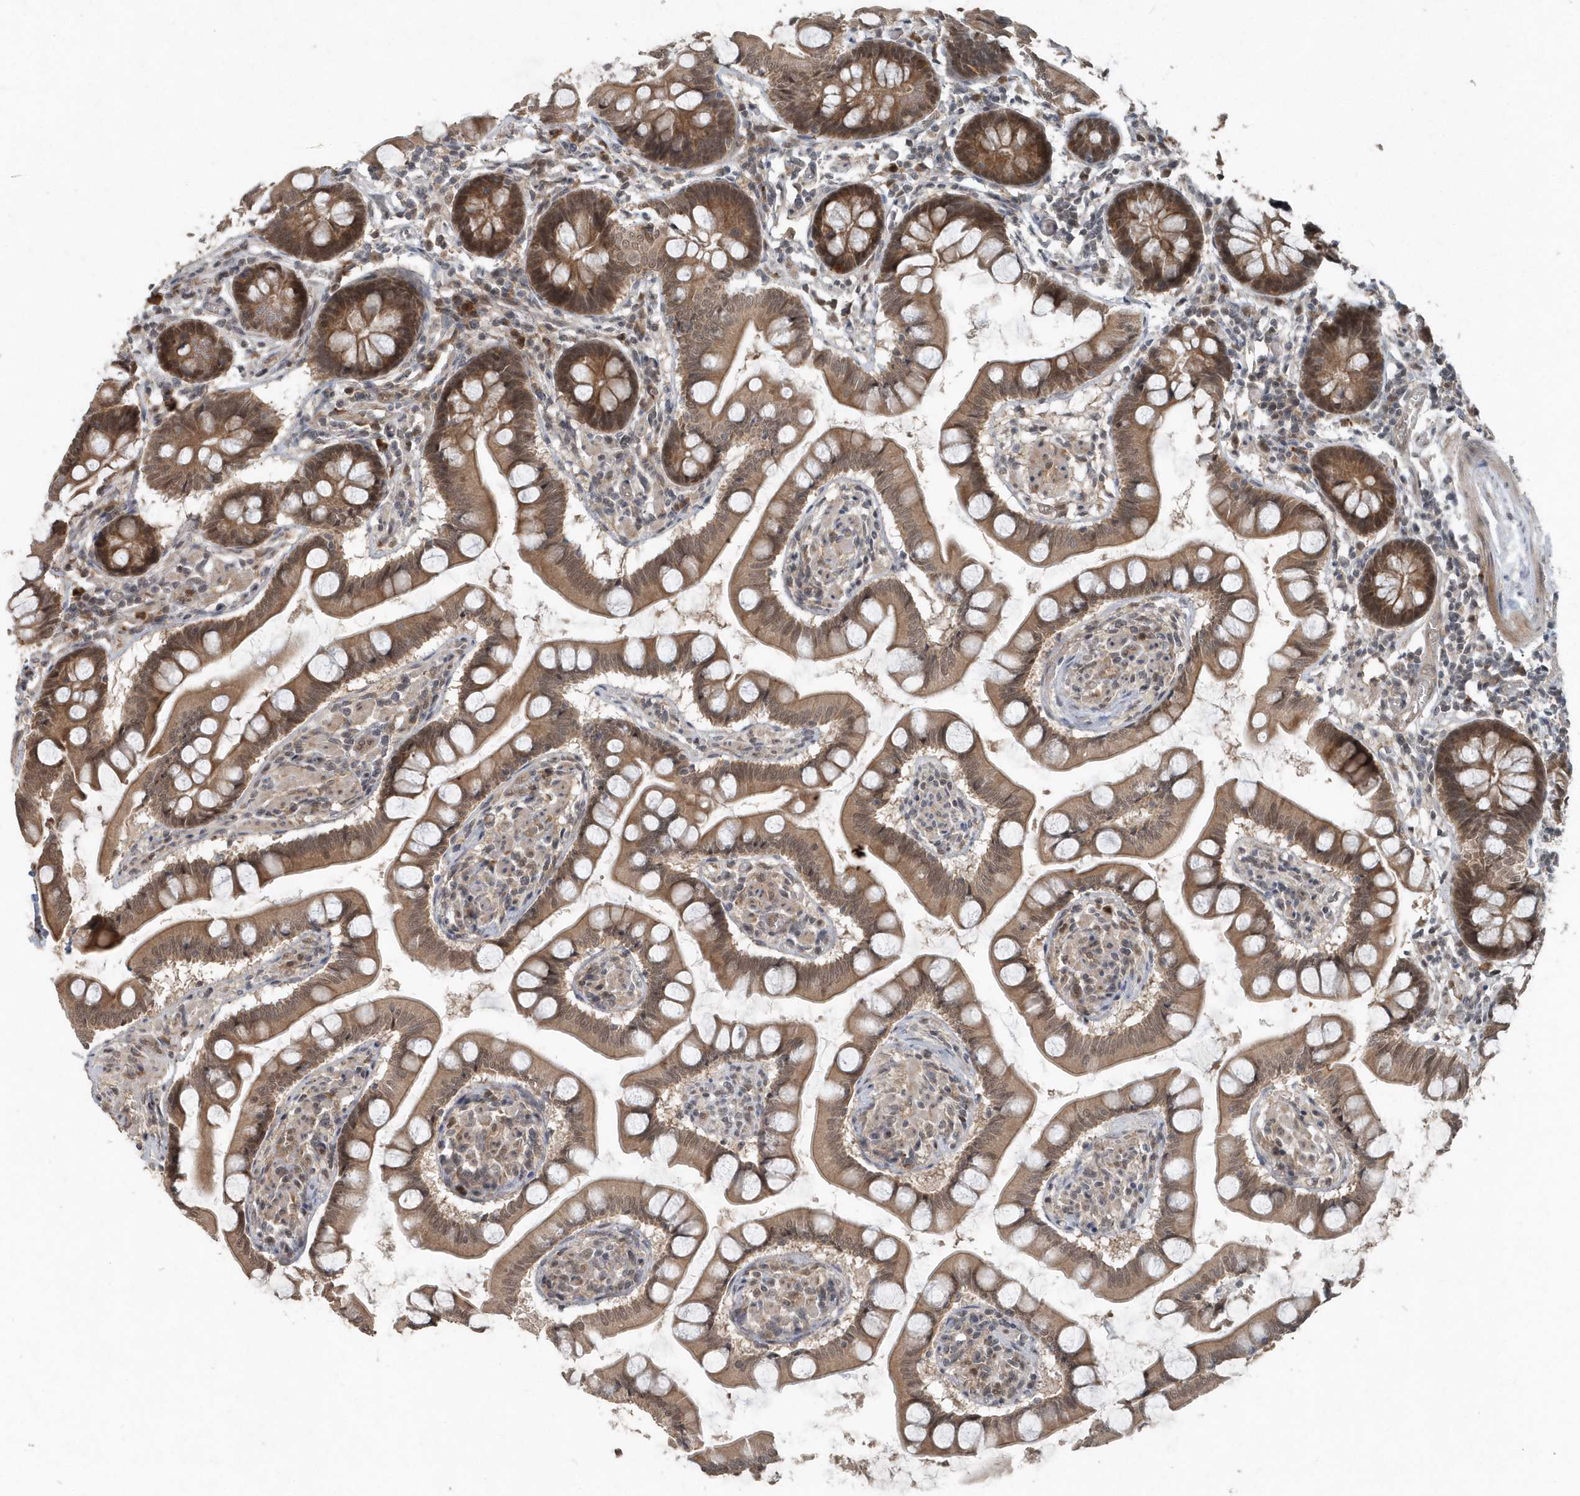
{"staining": {"intensity": "moderate", "quantity": ">75%", "location": "cytoplasmic/membranous,nuclear"}, "tissue": "small intestine", "cell_type": "Glandular cells", "image_type": "normal", "snomed": [{"axis": "morphology", "description": "Normal tissue, NOS"}, {"axis": "topography", "description": "Small intestine"}], "caption": "Human small intestine stained with a brown dye demonstrates moderate cytoplasmic/membranous,nuclear positive positivity in approximately >75% of glandular cells.", "gene": "QTRT2", "patient": {"sex": "male", "age": 41}}